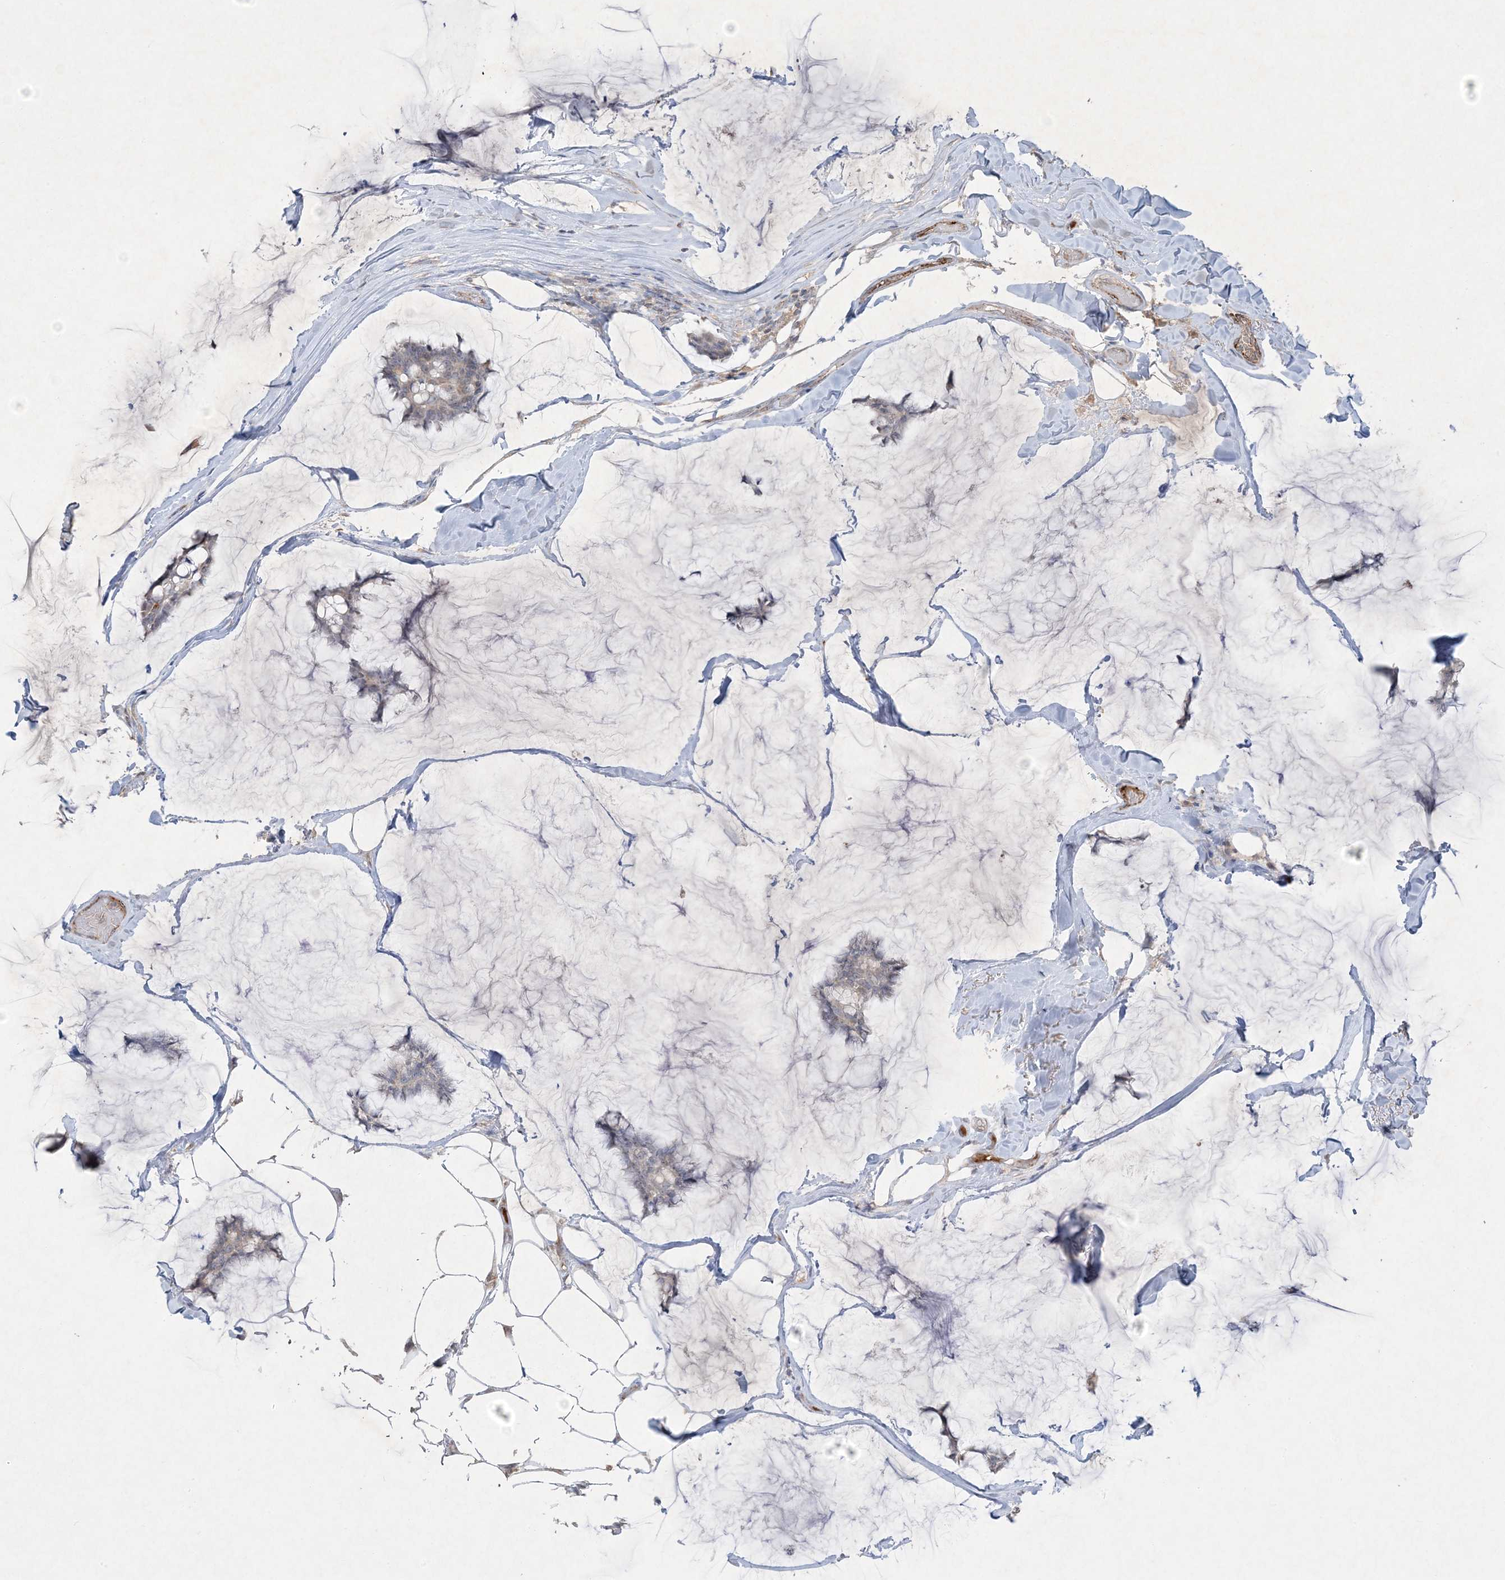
{"staining": {"intensity": "negative", "quantity": "none", "location": "none"}, "tissue": "breast cancer", "cell_type": "Tumor cells", "image_type": "cancer", "snomed": [{"axis": "morphology", "description": "Duct carcinoma"}, {"axis": "topography", "description": "Breast"}], "caption": "This histopathology image is of intraductal carcinoma (breast) stained with immunohistochemistry (IHC) to label a protein in brown with the nuclei are counter-stained blue. There is no expression in tumor cells.", "gene": "PRSS36", "patient": {"sex": "female", "age": 93}}